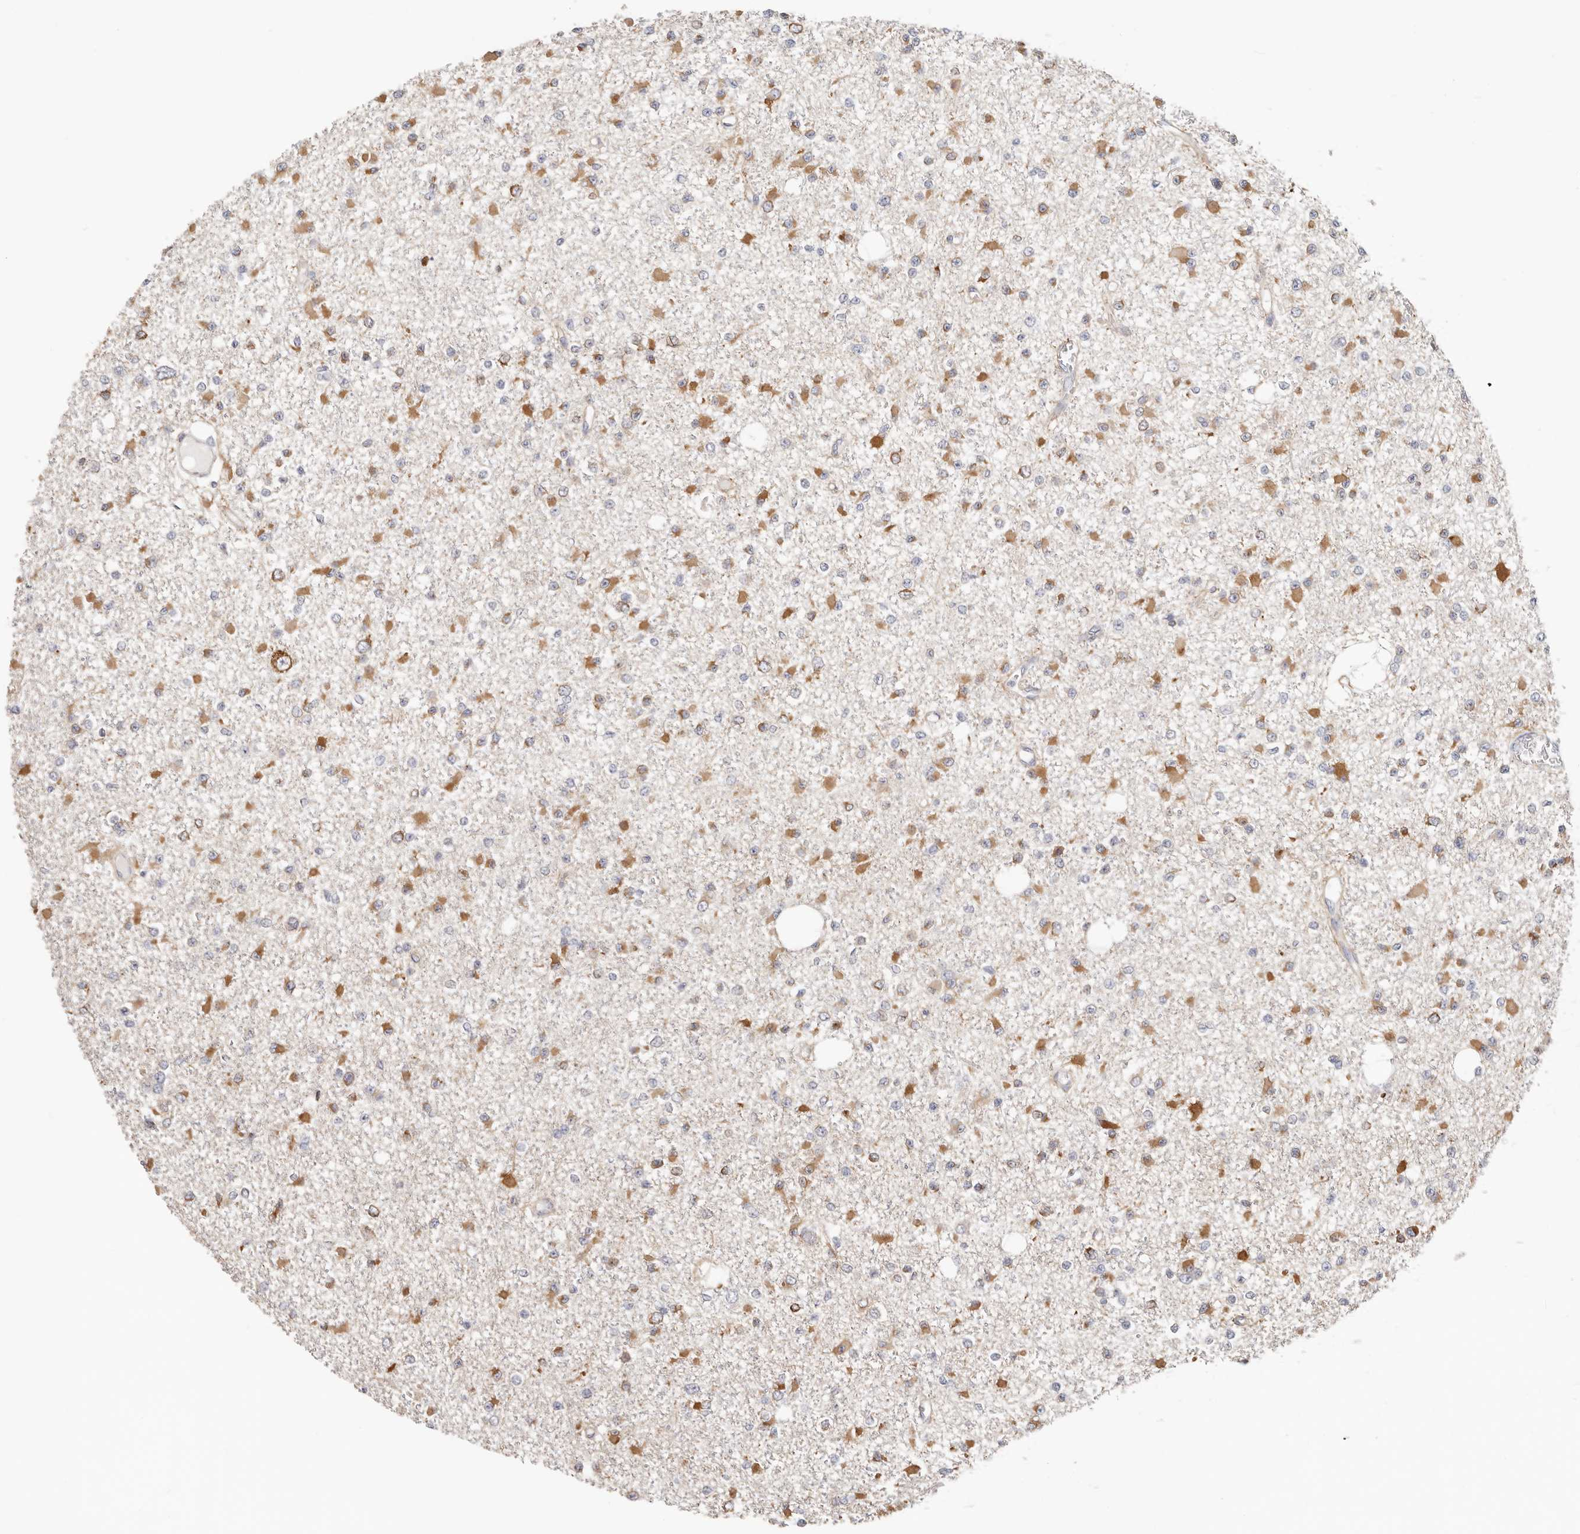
{"staining": {"intensity": "moderate", "quantity": ">75%", "location": "cytoplasmic/membranous"}, "tissue": "glioma", "cell_type": "Tumor cells", "image_type": "cancer", "snomed": [{"axis": "morphology", "description": "Glioma, malignant, Low grade"}, {"axis": "topography", "description": "Brain"}], "caption": "The image reveals staining of low-grade glioma (malignant), revealing moderate cytoplasmic/membranous protein expression (brown color) within tumor cells. The staining was performed using DAB to visualize the protein expression in brown, while the nuclei were stained in blue with hematoxylin (Magnification: 20x).", "gene": "AFDN", "patient": {"sex": "female", "age": 22}}